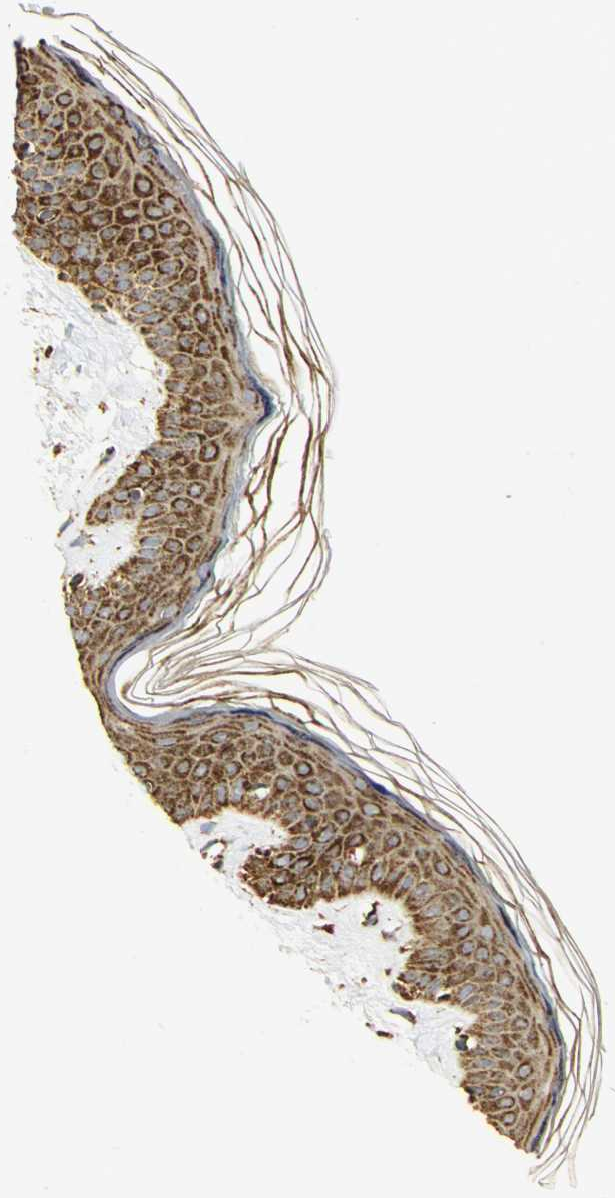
{"staining": {"intensity": "strong", "quantity": ">75%", "location": "cytoplasmic/membranous"}, "tissue": "skin", "cell_type": "Fibroblasts", "image_type": "normal", "snomed": [{"axis": "morphology", "description": "Normal tissue, NOS"}, {"axis": "topography", "description": "Skin"}], "caption": "A high amount of strong cytoplasmic/membranous positivity is present in about >75% of fibroblasts in unremarkable skin. (brown staining indicates protein expression, while blue staining denotes nuclei).", "gene": "VDAC1", "patient": {"sex": "female", "age": 56}}